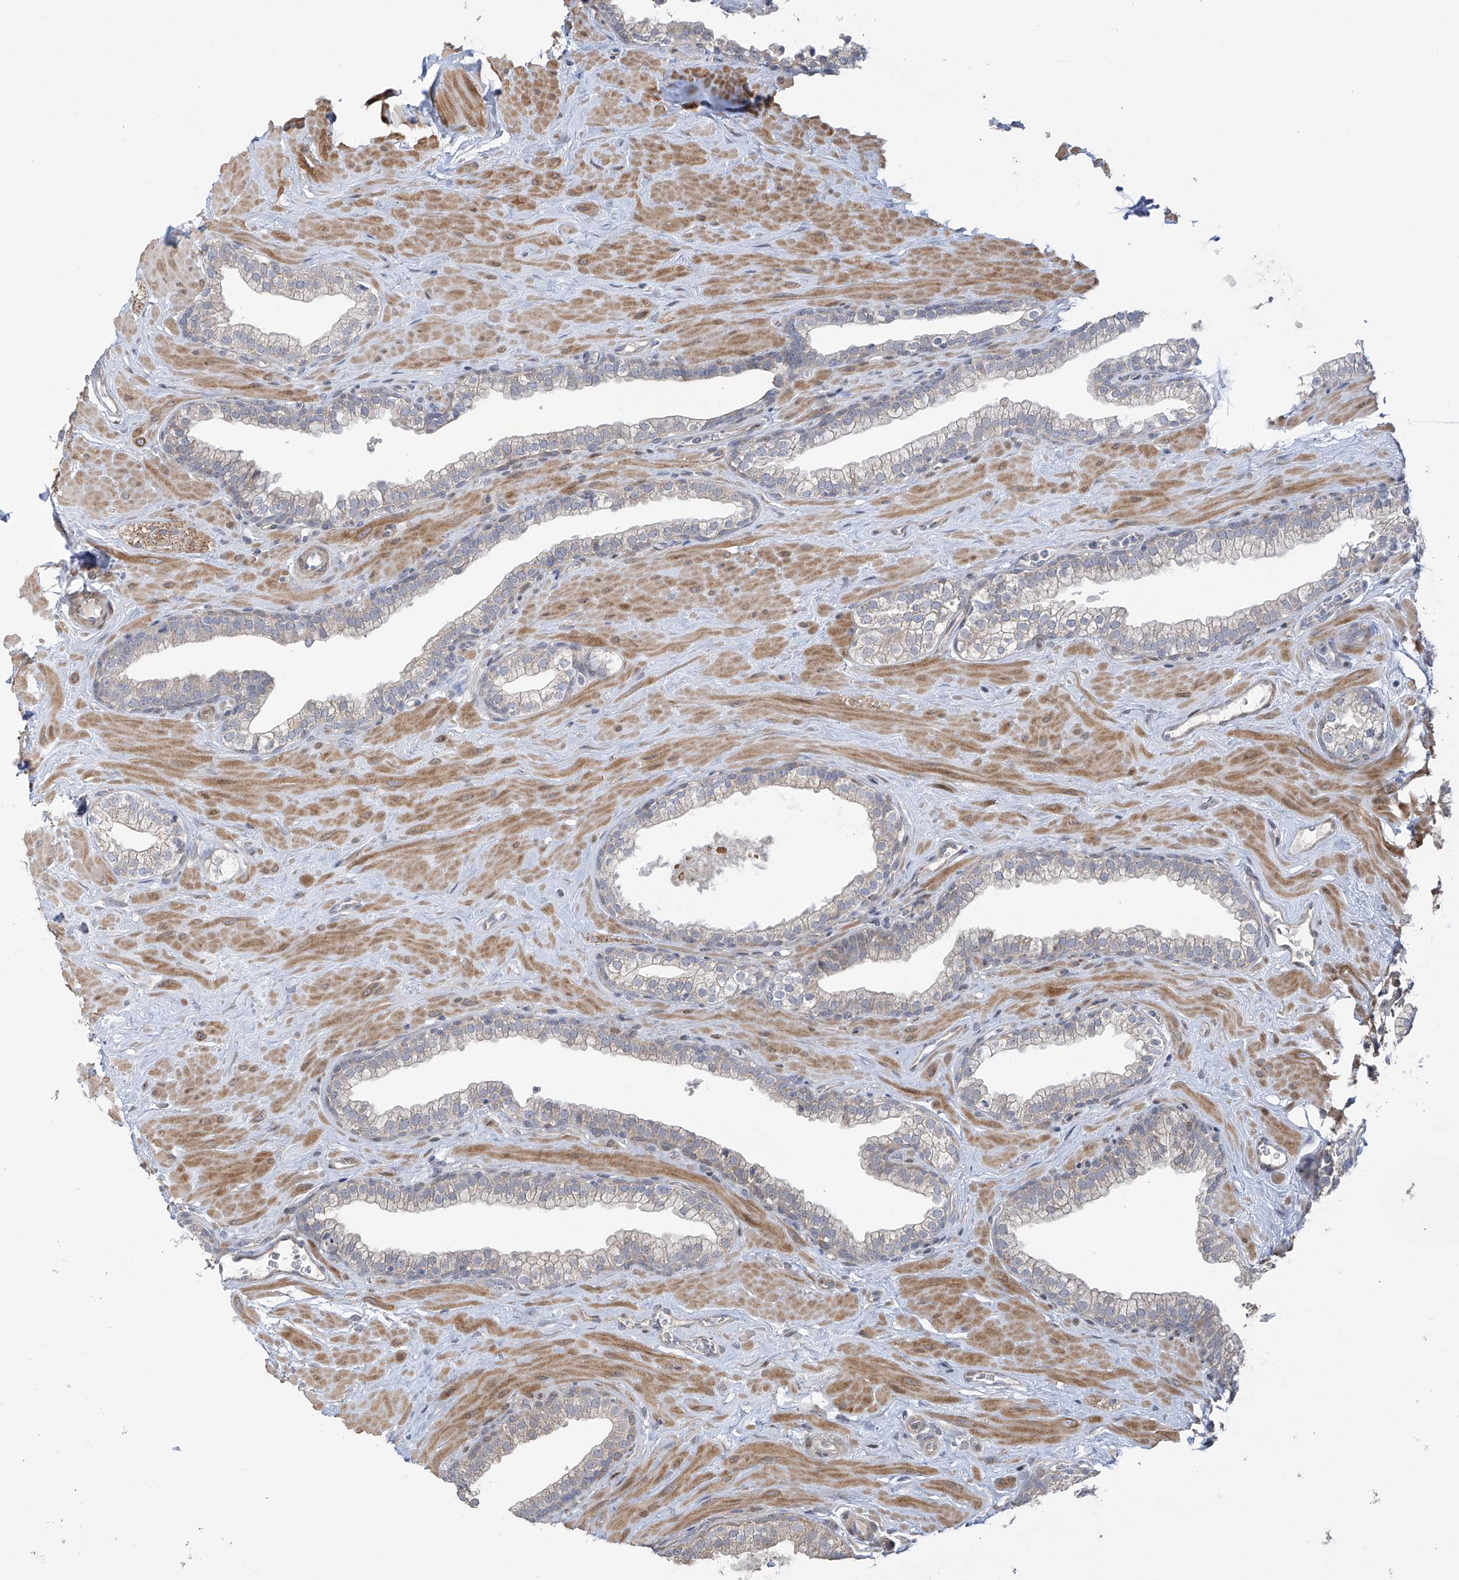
{"staining": {"intensity": "negative", "quantity": "none", "location": "none"}, "tissue": "prostate", "cell_type": "Glandular cells", "image_type": "normal", "snomed": [{"axis": "morphology", "description": "Normal tissue, NOS"}, {"axis": "morphology", "description": "Urothelial carcinoma, Low grade"}, {"axis": "topography", "description": "Urinary bladder"}, {"axis": "topography", "description": "Prostate"}], "caption": "IHC micrograph of unremarkable prostate: prostate stained with DAB demonstrates no significant protein staining in glandular cells.", "gene": "ZNF641", "patient": {"sex": "male", "age": 60}}